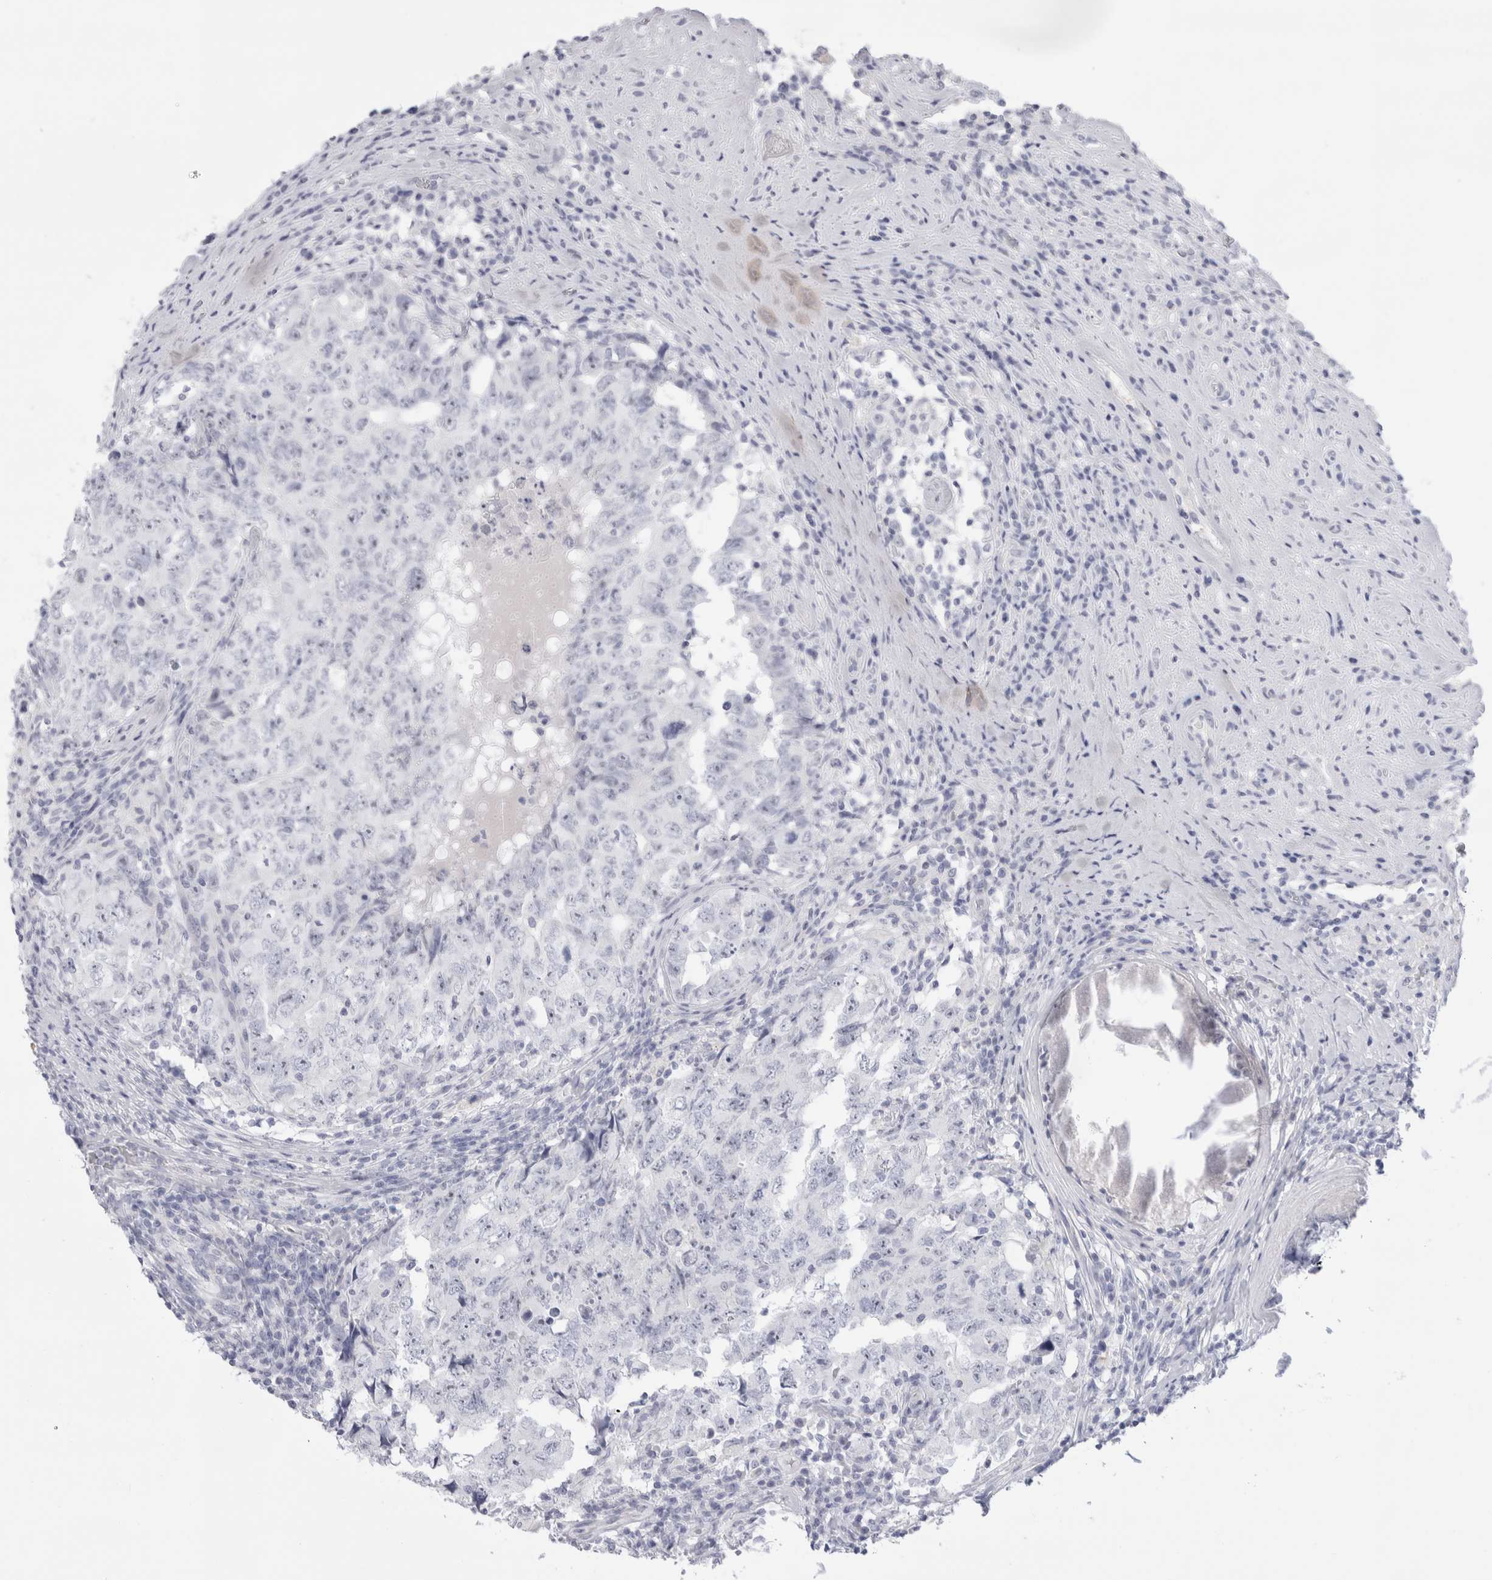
{"staining": {"intensity": "negative", "quantity": "none", "location": "none"}, "tissue": "testis cancer", "cell_type": "Tumor cells", "image_type": "cancer", "snomed": [{"axis": "morphology", "description": "Carcinoma, Embryonal, NOS"}, {"axis": "topography", "description": "Testis"}], "caption": "Testis cancer (embryonal carcinoma) was stained to show a protein in brown. There is no significant expression in tumor cells.", "gene": "MUC15", "patient": {"sex": "male", "age": 26}}